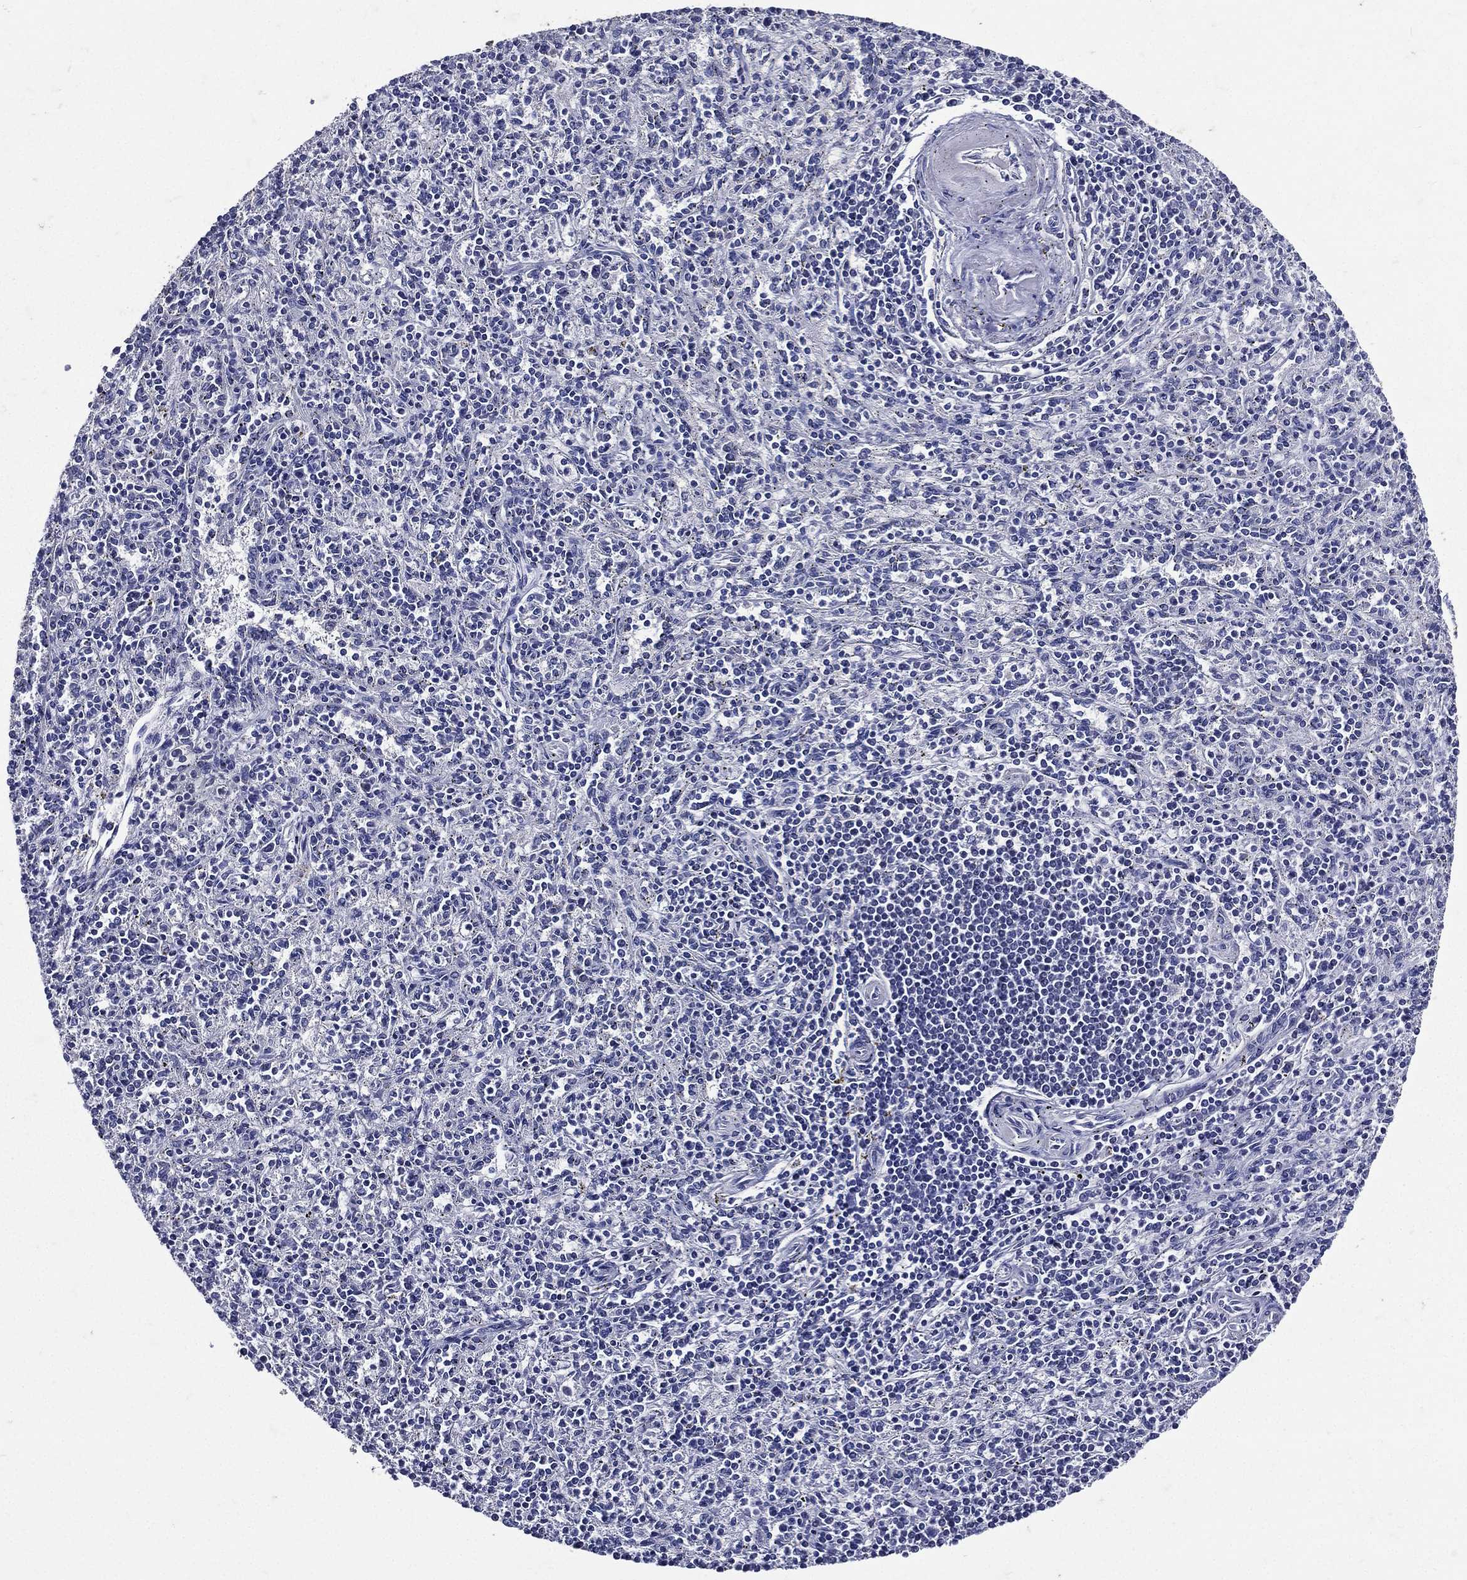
{"staining": {"intensity": "negative", "quantity": "none", "location": "none"}, "tissue": "spleen", "cell_type": "Cells in red pulp", "image_type": "normal", "snomed": [{"axis": "morphology", "description": "Normal tissue, NOS"}, {"axis": "topography", "description": "Spleen"}], "caption": "Immunohistochemistry (IHC) of normal human spleen exhibits no staining in cells in red pulp.", "gene": "TGM1", "patient": {"sex": "male", "age": 69}}